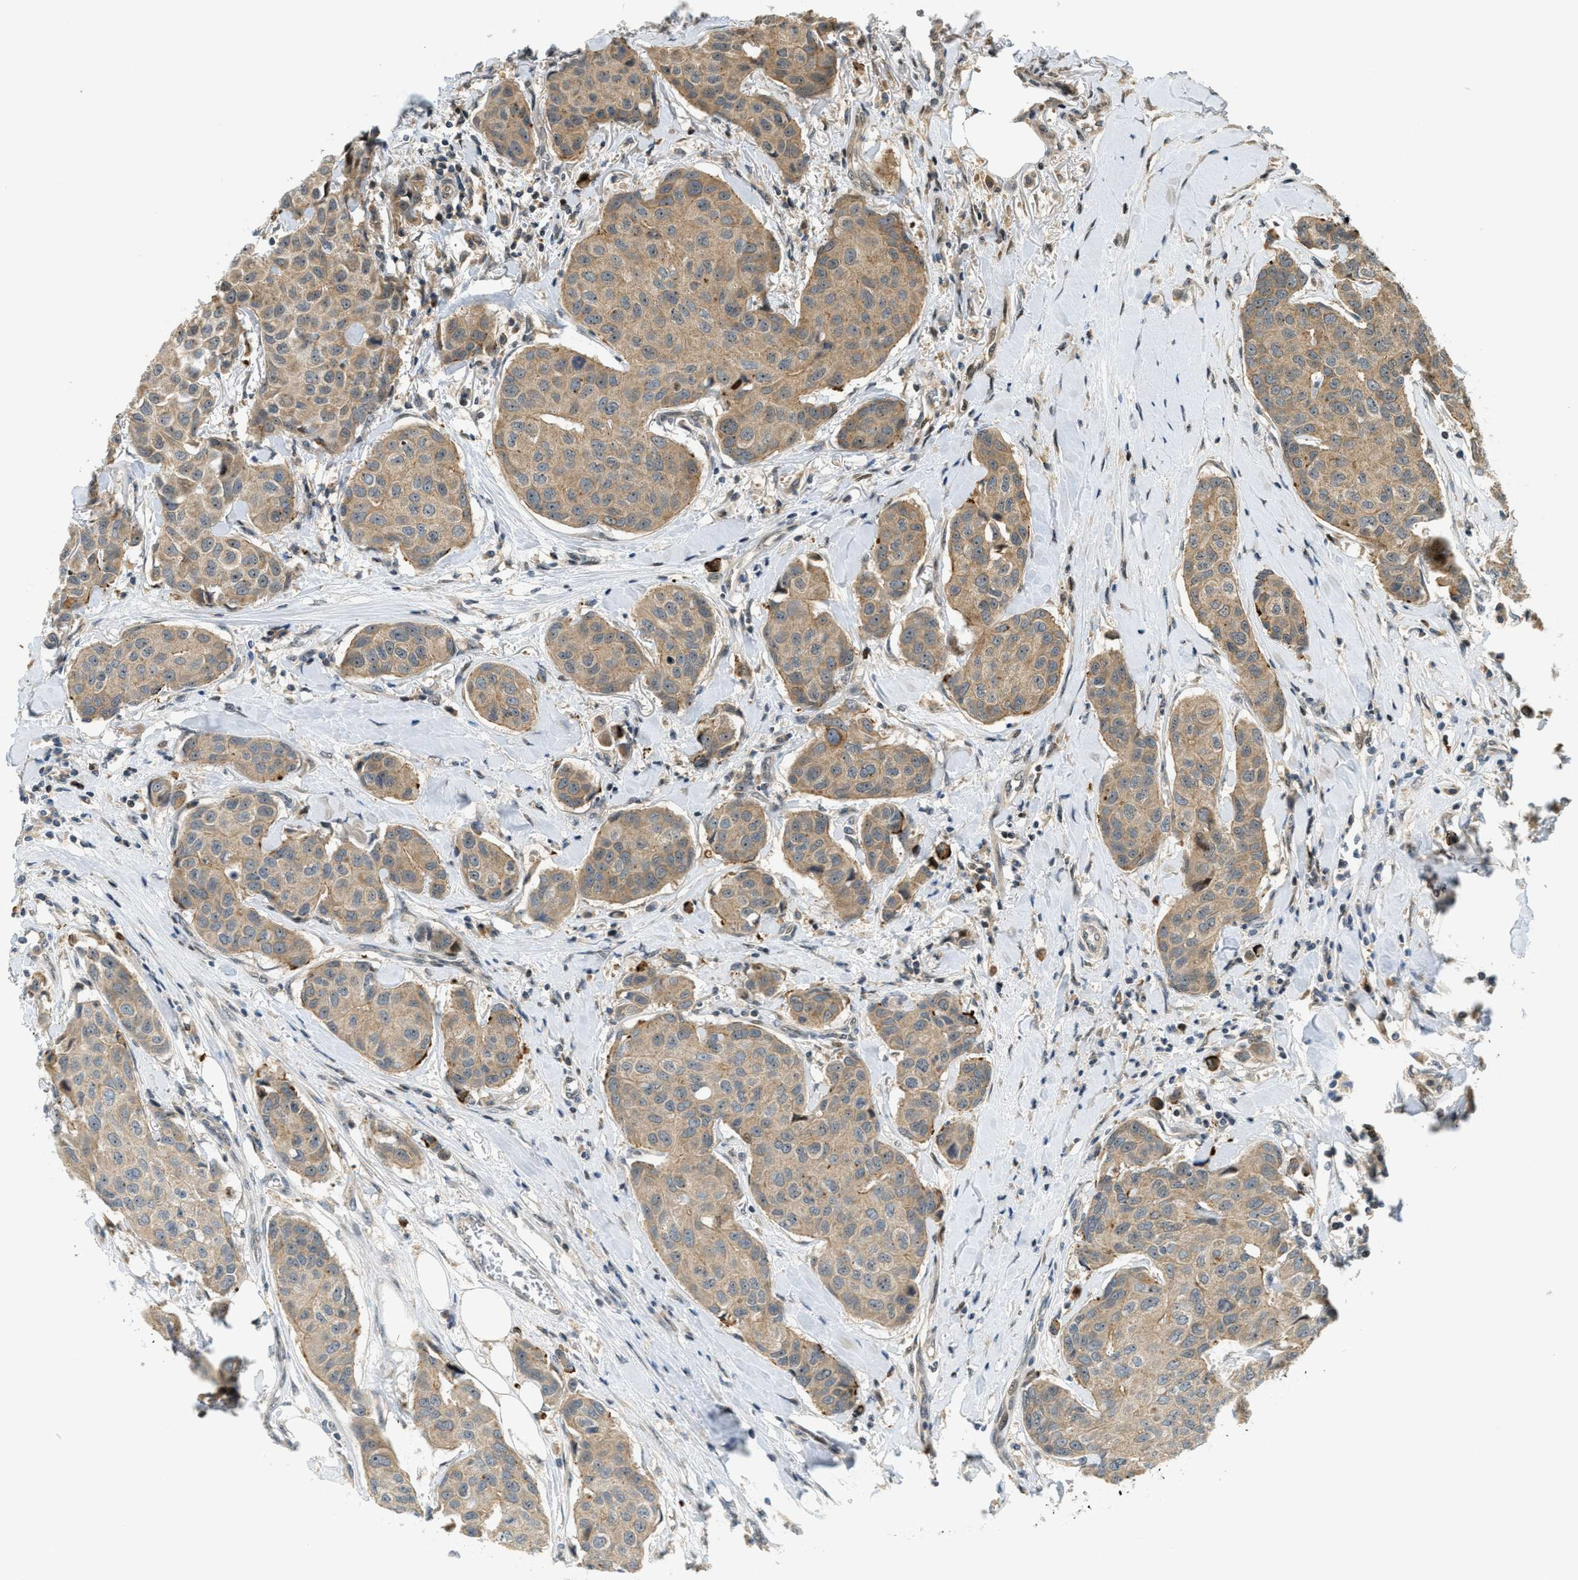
{"staining": {"intensity": "weak", "quantity": ">75%", "location": "cytoplasmic/membranous"}, "tissue": "breast cancer", "cell_type": "Tumor cells", "image_type": "cancer", "snomed": [{"axis": "morphology", "description": "Duct carcinoma"}, {"axis": "topography", "description": "Breast"}], "caption": "Immunohistochemical staining of human breast cancer (invasive ductal carcinoma) shows low levels of weak cytoplasmic/membranous staining in approximately >75% of tumor cells.", "gene": "TRAPPC14", "patient": {"sex": "female", "age": 80}}